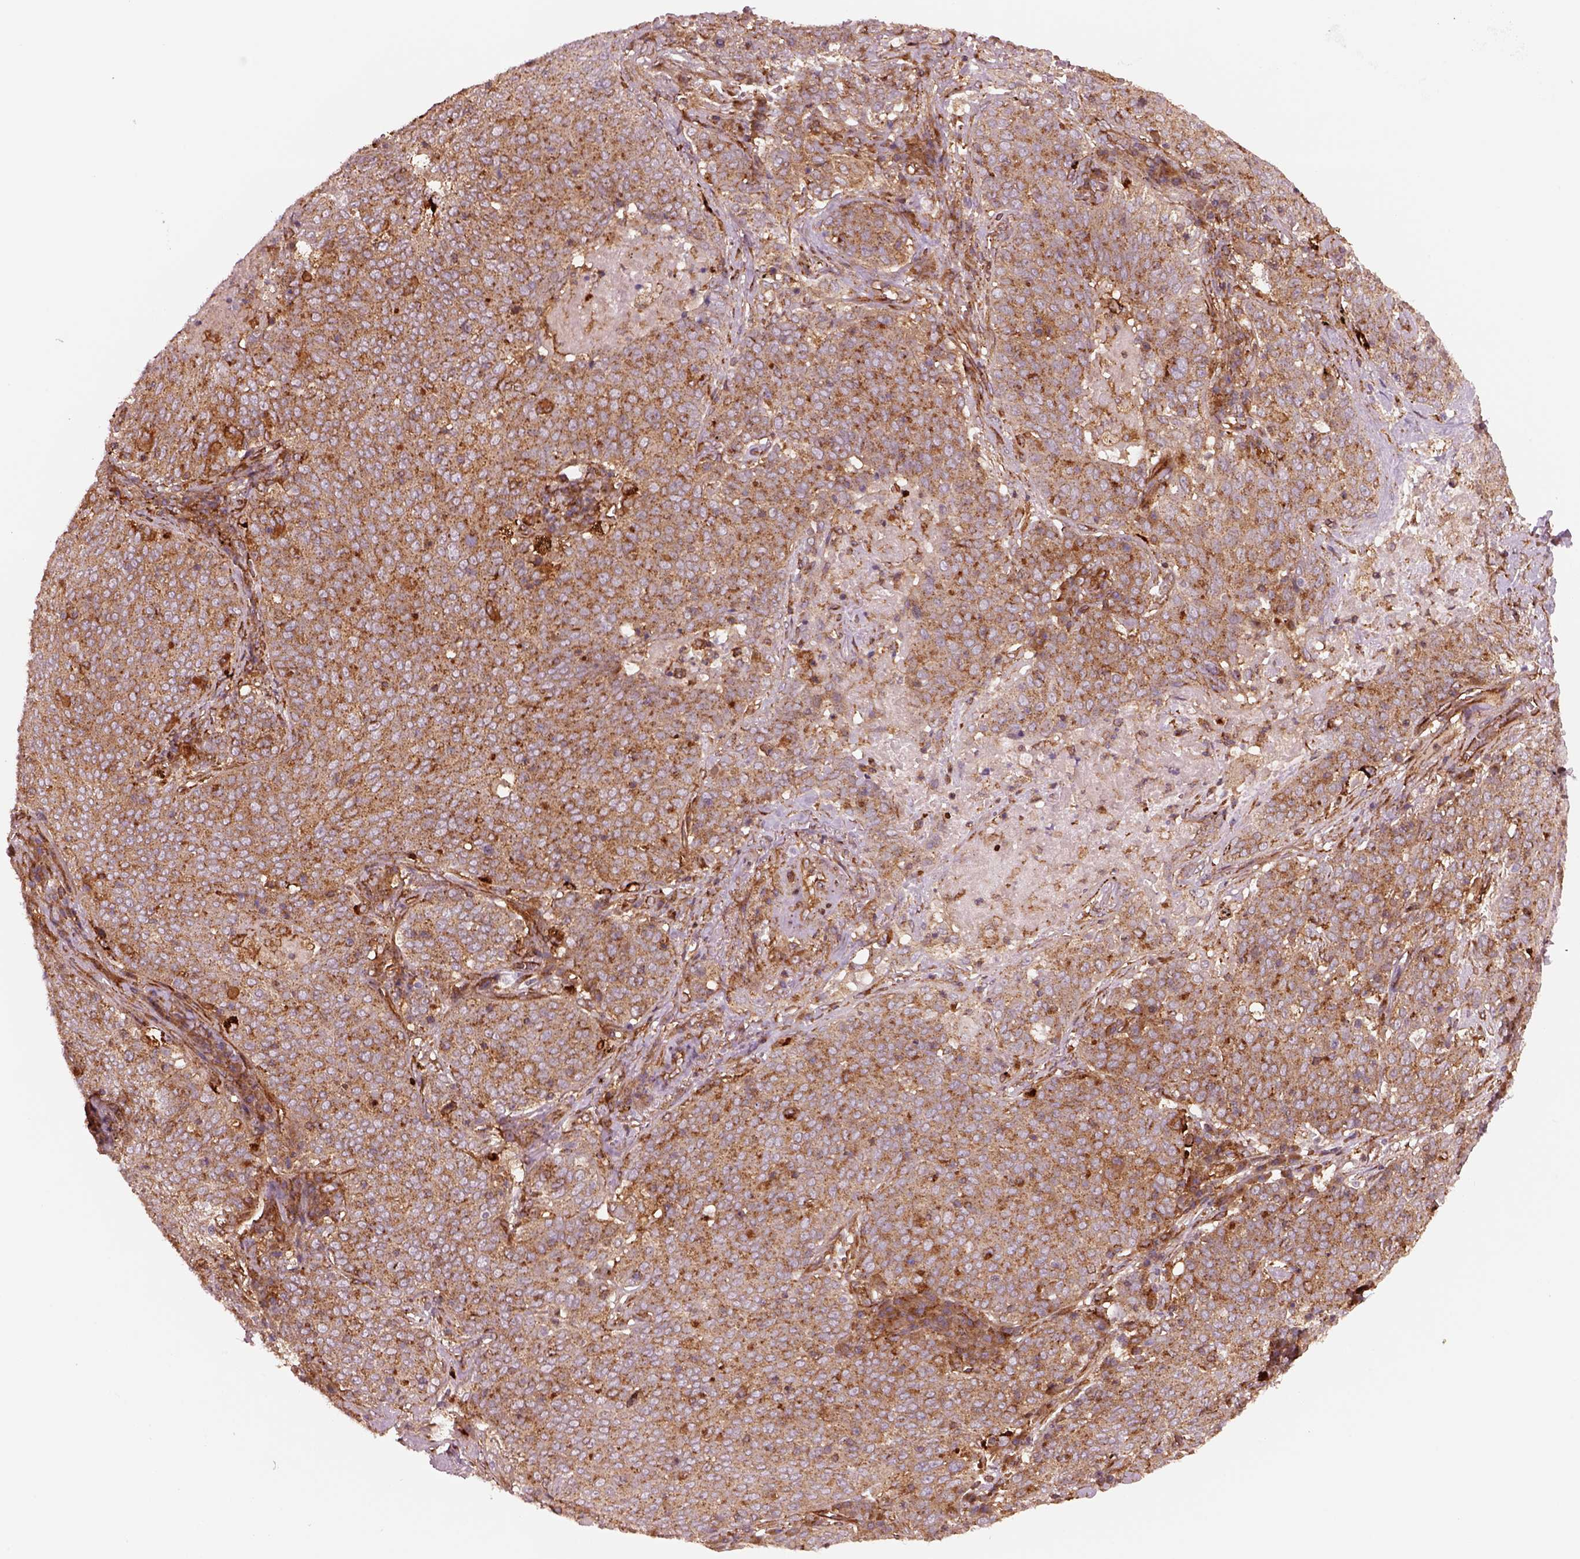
{"staining": {"intensity": "strong", "quantity": "<25%", "location": "cytoplasmic/membranous"}, "tissue": "lung cancer", "cell_type": "Tumor cells", "image_type": "cancer", "snomed": [{"axis": "morphology", "description": "Squamous cell carcinoma, NOS"}, {"axis": "topography", "description": "Lung"}], "caption": "Protein staining of lung squamous cell carcinoma tissue exhibits strong cytoplasmic/membranous positivity in approximately <25% of tumor cells. The staining was performed using DAB, with brown indicating positive protein expression. Nuclei are stained blue with hematoxylin.", "gene": "WASHC2A", "patient": {"sex": "male", "age": 82}}